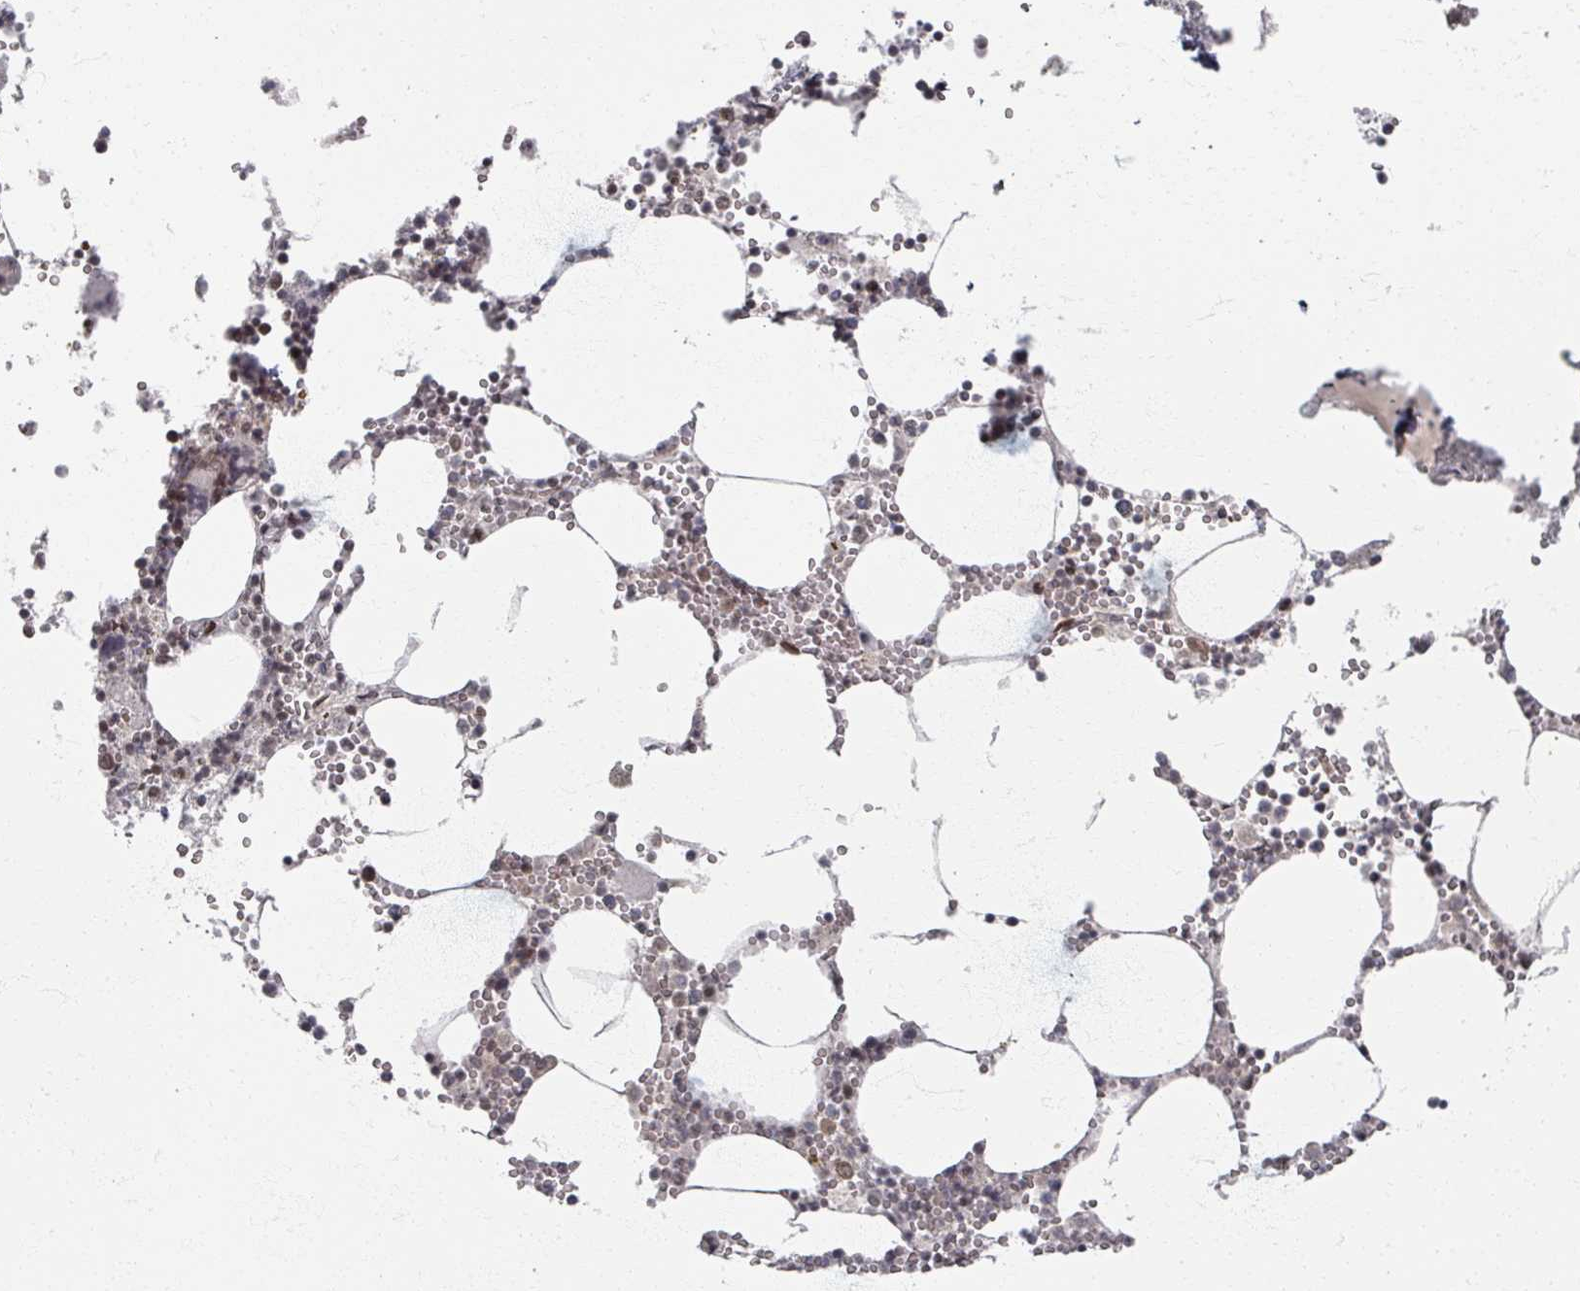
{"staining": {"intensity": "moderate", "quantity": "<25%", "location": "nuclear"}, "tissue": "bone marrow", "cell_type": "Hematopoietic cells", "image_type": "normal", "snomed": [{"axis": "morphology", "description": "Normal tissue, NOS"}, {"axis": "topography", "description": "Bone marrow"}], "caption": "Immunohistochemistry (IHC) micrograph of unremarkable human bone marrow stained for a protein (brown), which displays low levels of moderate nuclear expression in about <25% of hematopoietic cells.", "gene": "PSKH1", "patient": {"sex": "male", "age": 54}}